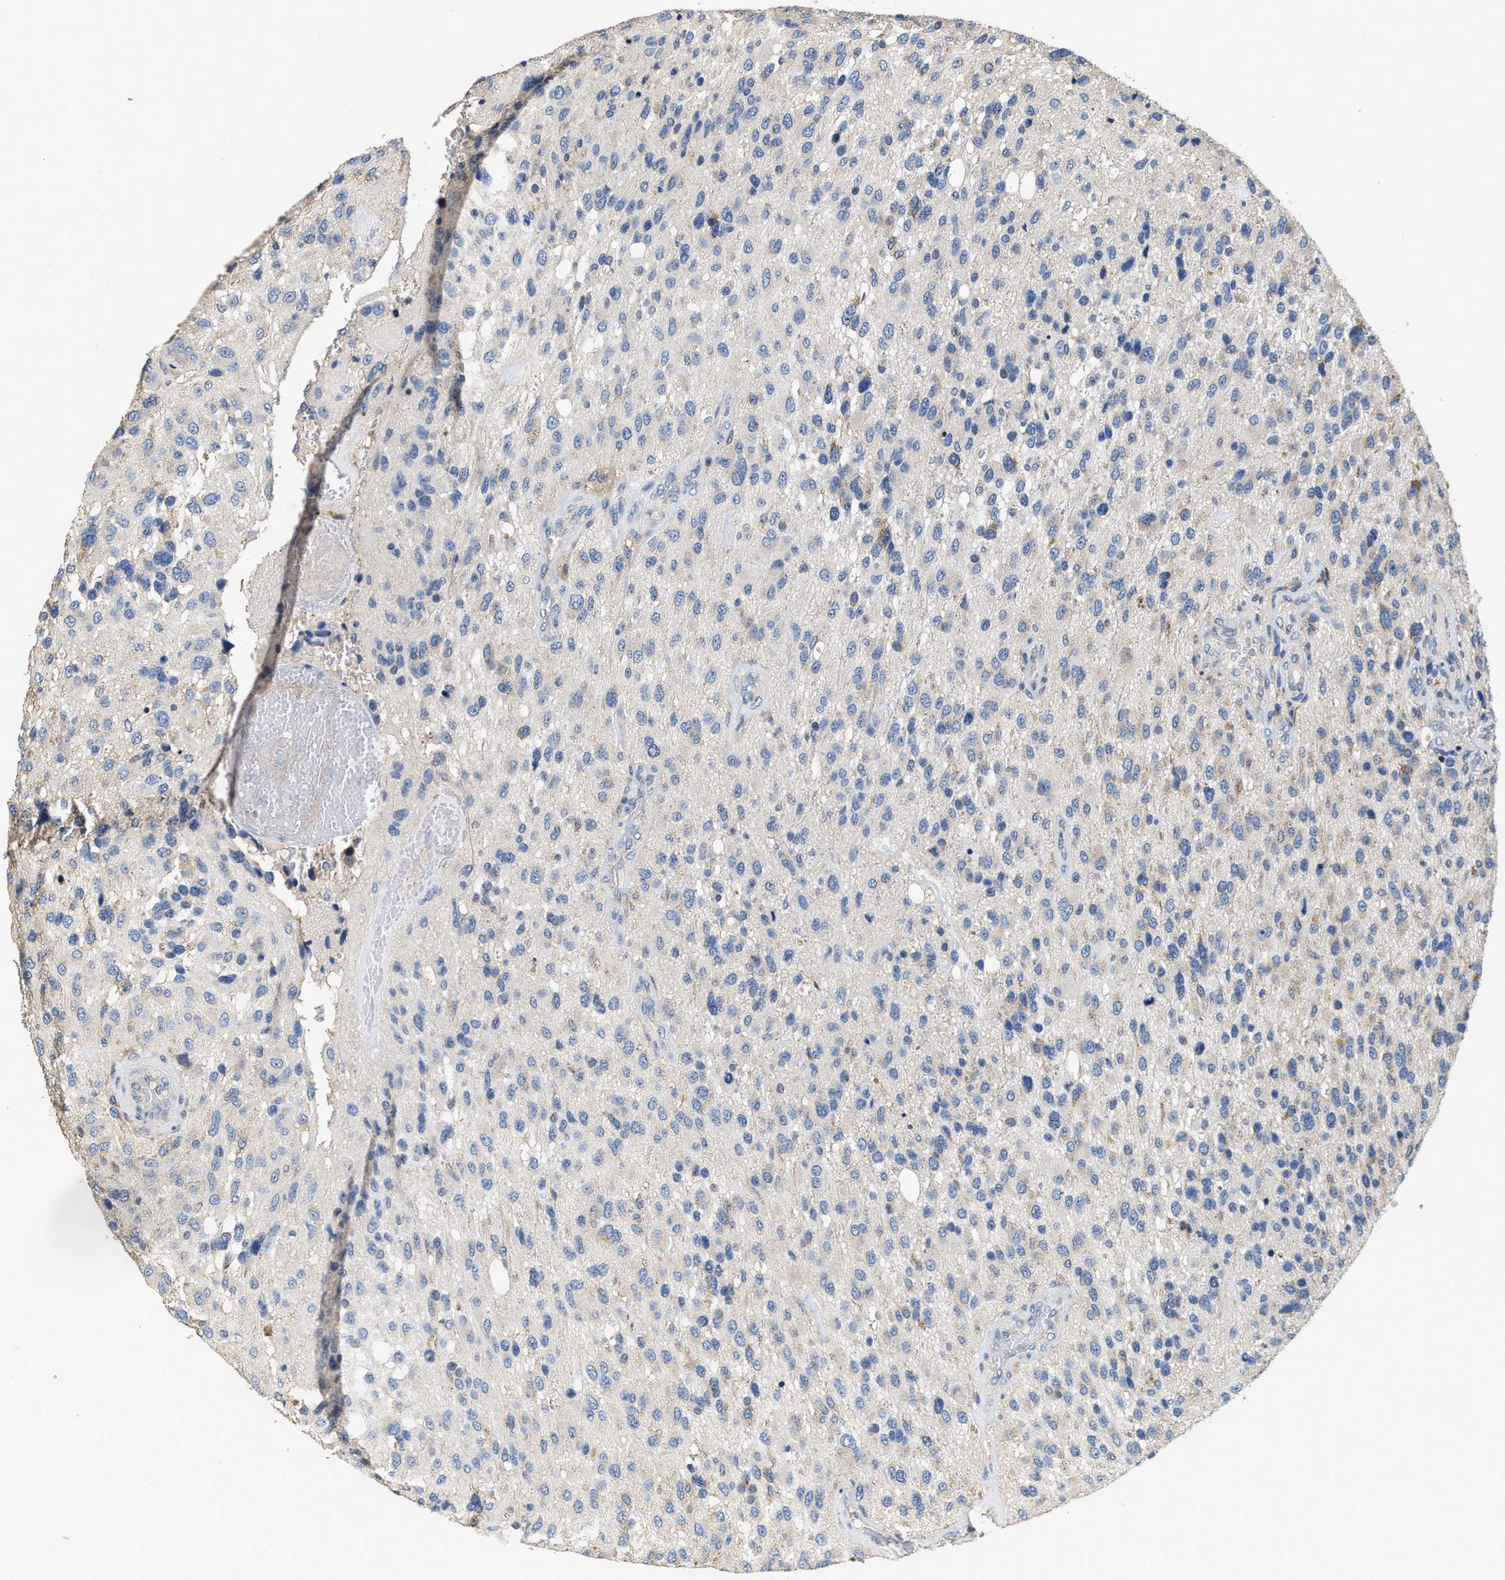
{"staining": {"intensity": "negative", "quantity": "none", "location": "none"}, "tissue": "glioma", "cell_type": "Tumor cells", "image_type": "cancer", "snomed": [{"axis": "morphology", "description": "Glioma, malignant, High grade"}, {"axis": "topography", "description": "Brain"}], "caption": "This is an IHC photomicrograph of glioma. There is no staining in tumor cells.", "gene": "PEG10", "patient": {"sex": "female", "age": 58}}